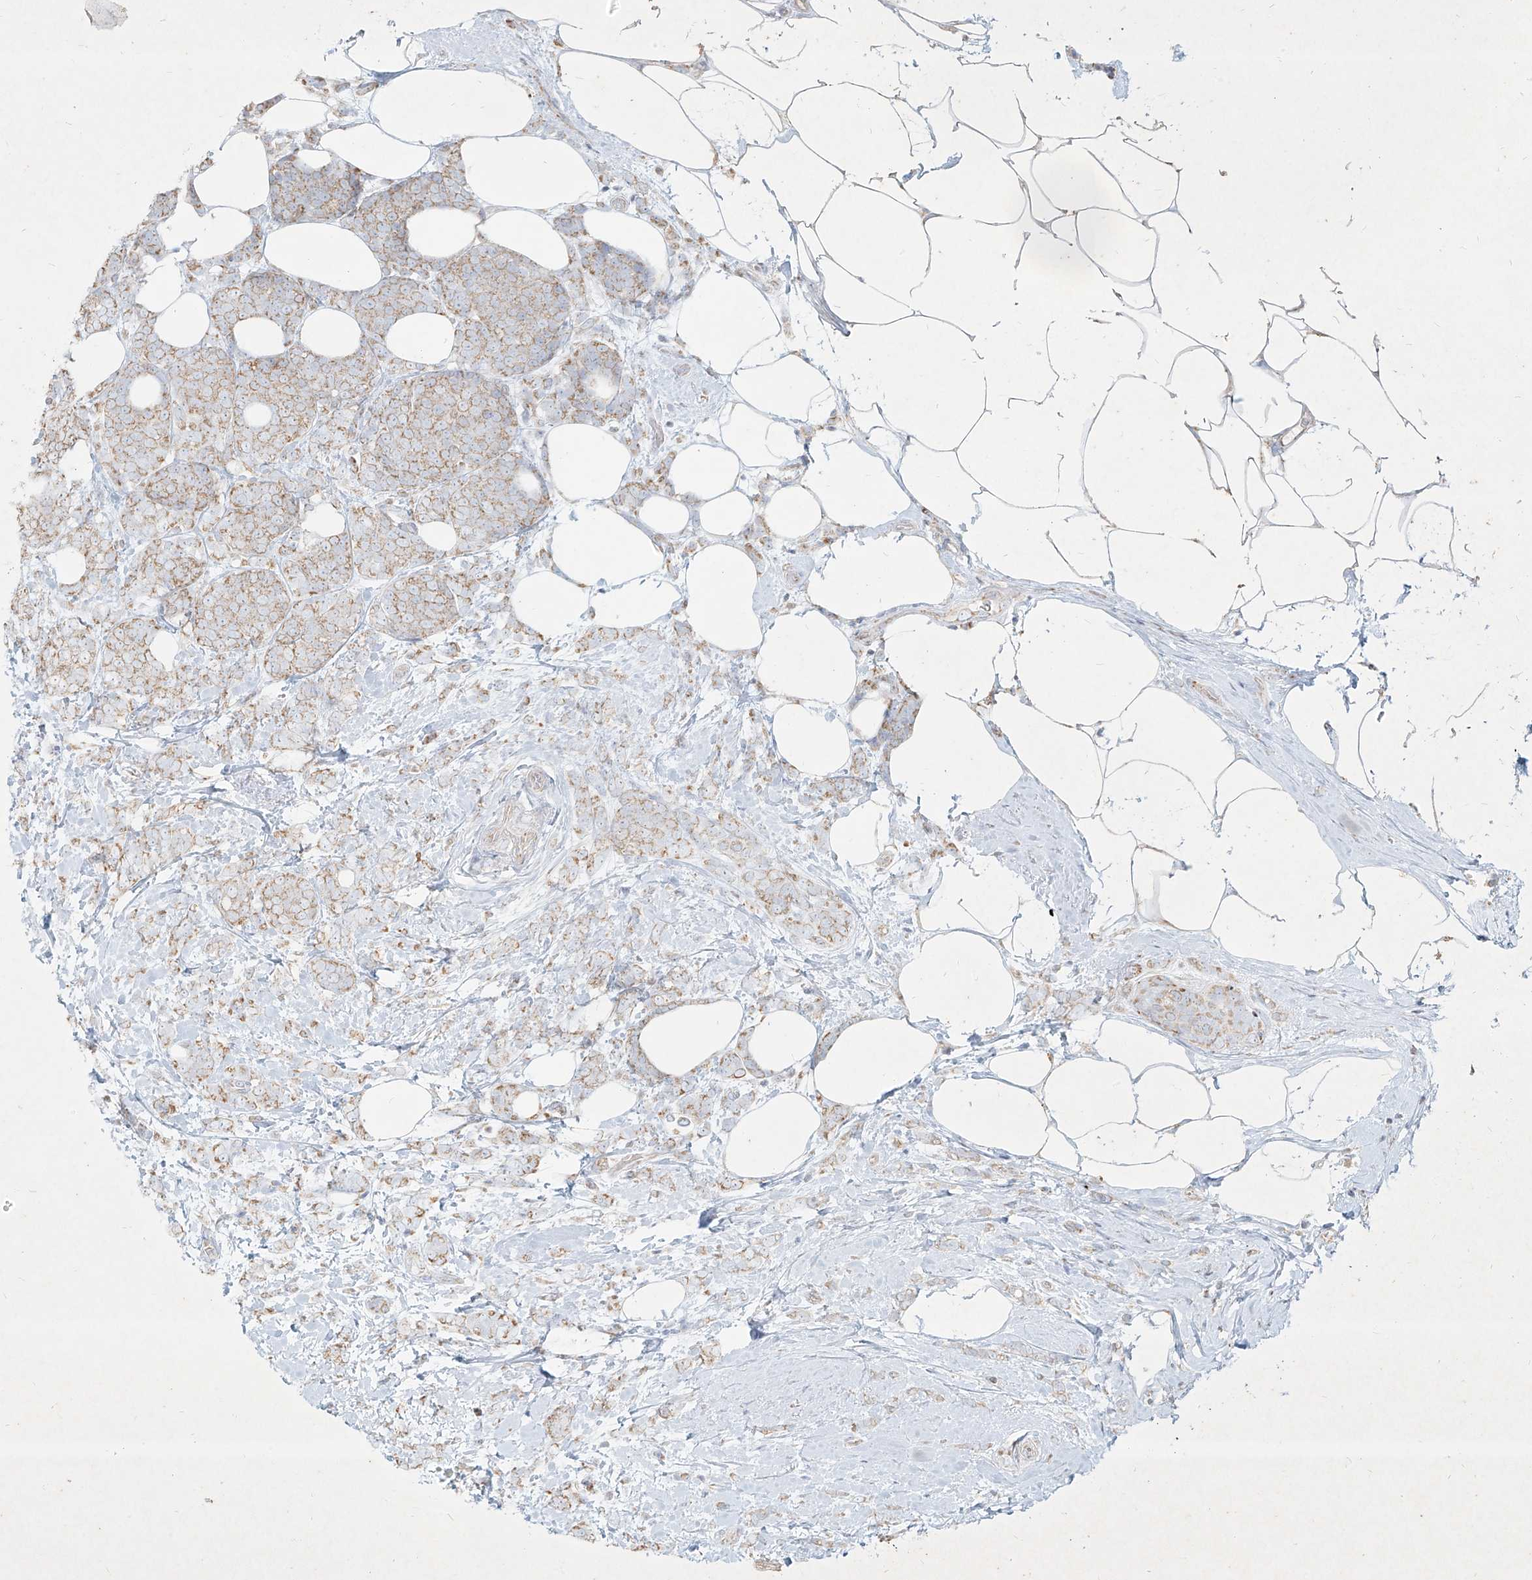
{"staining": {"intensity": "weak", "quantity": "25%-75%", "location": "cytoplasmic/membranous"}, "tissue": "breast cancer", "cell_type": "Tumor cells", "image_type": "cancer", "snomed": [{"axis": "morphology", "description": "Lobular carcinoma"}, {"axis": "topography", "description": "Breast"}], "caption": "Protein staining displays weak cytoplasmic/membranous positivity in about 25%-75% of tumor cells in breast cancer (lobular carcinoma). (DAB (3,3'-diaminobenzidine) = brown stain, brightfield microscopy at high magnification).", "gene": "MTX2", "patient": {"sex": "female", "age": 58}}